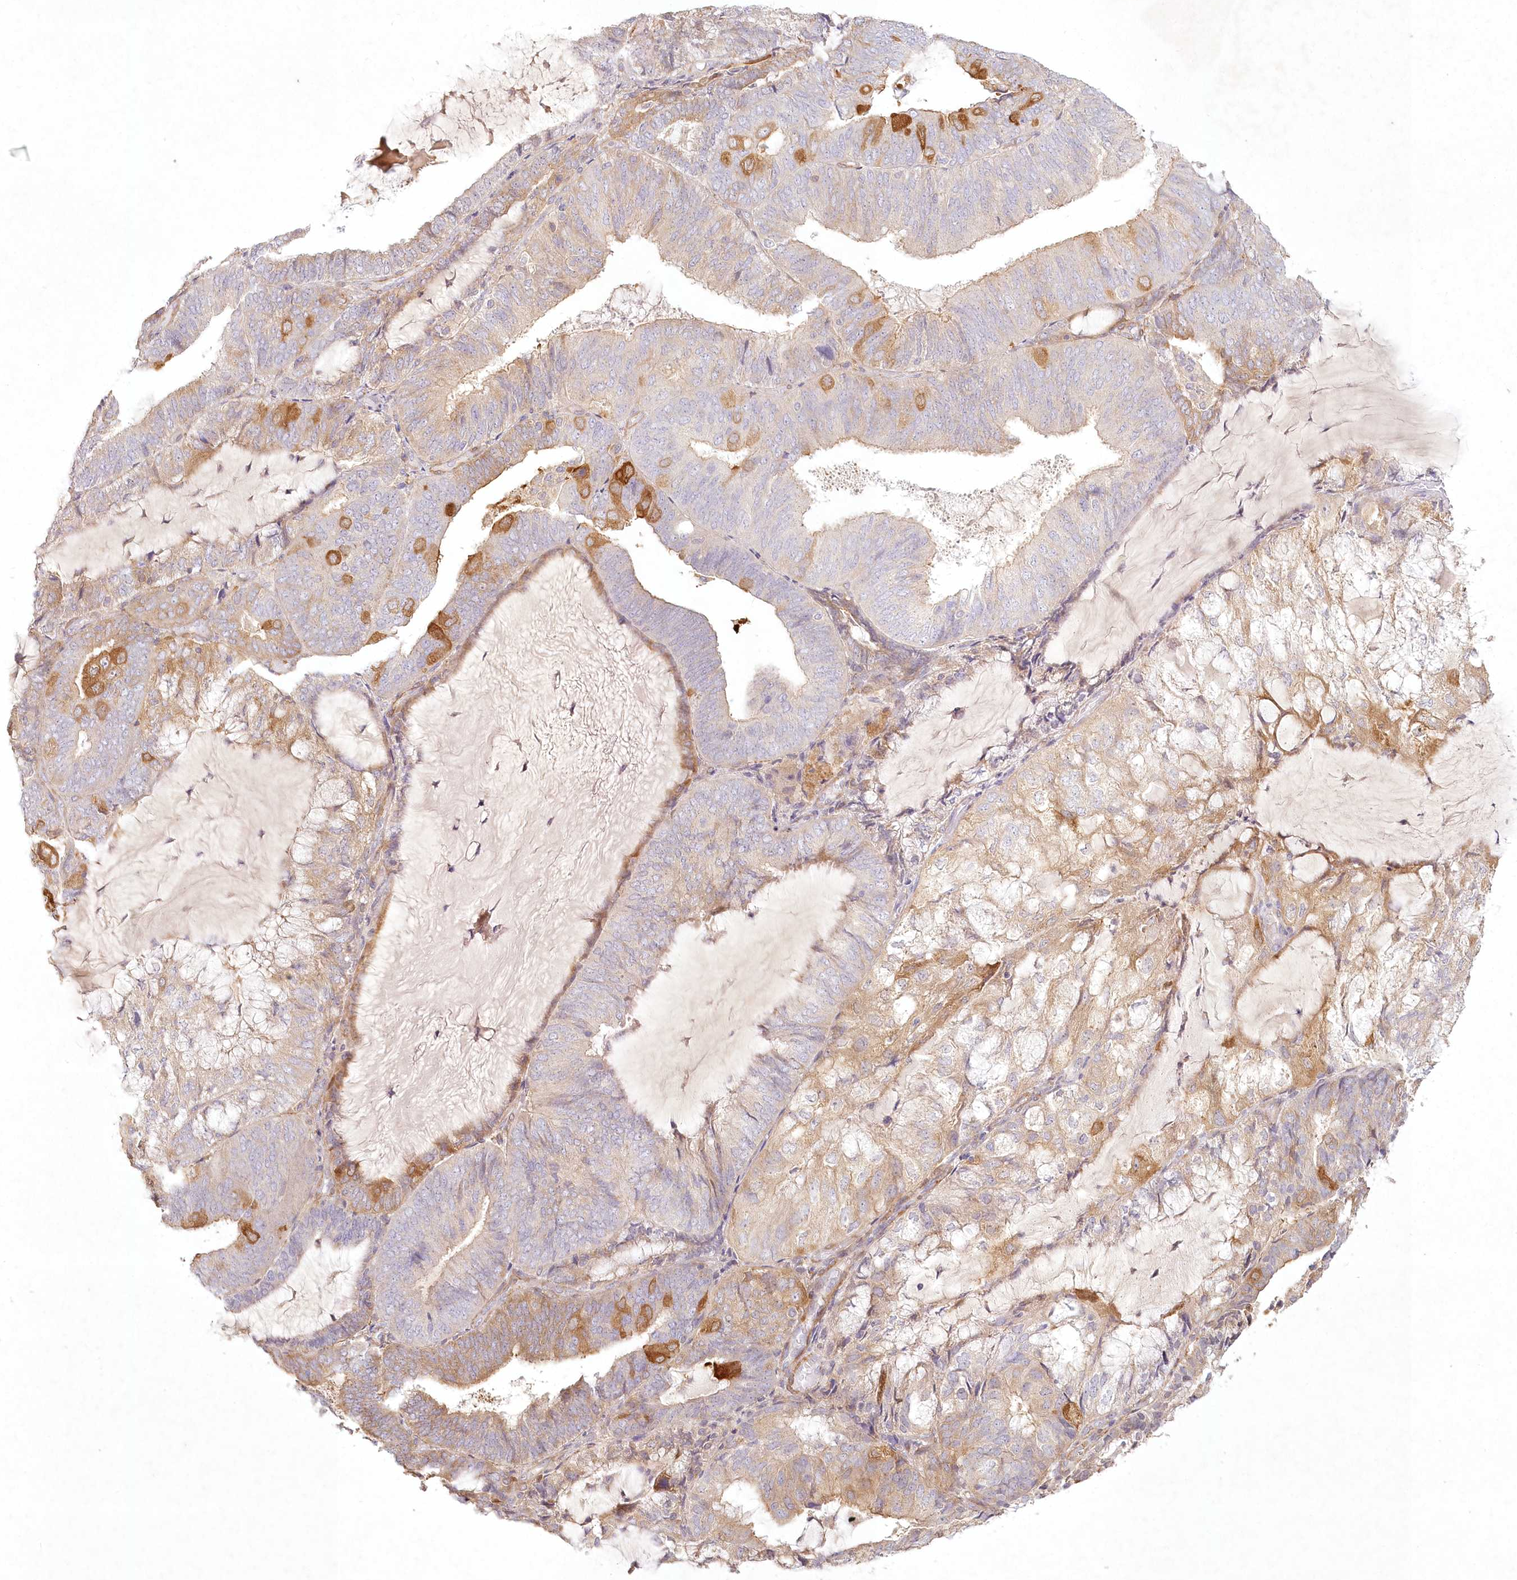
{"staining": {"intensity": "moderate", "quantity": "<25%", "location": "cytoplasmic/membranous"}, "tissue": "endometrial cancer", "cell_type": "Tumor cells", "image_type": "cancer", "snomed": [{"axis": "morphology", "description": "Adenocarcinoma, NOS"}, {"axis": "topography", "description": "Endometrium"}], "caption": "Human endometrial cancer (adenocarcinoma) stained for a protein (brown) reveals moderate cytoplasmic/membranous positive expression in approximately <25% of tumor cells.", "gene": "INPP4B", "patient": {"sex": "female", "age": 81}}